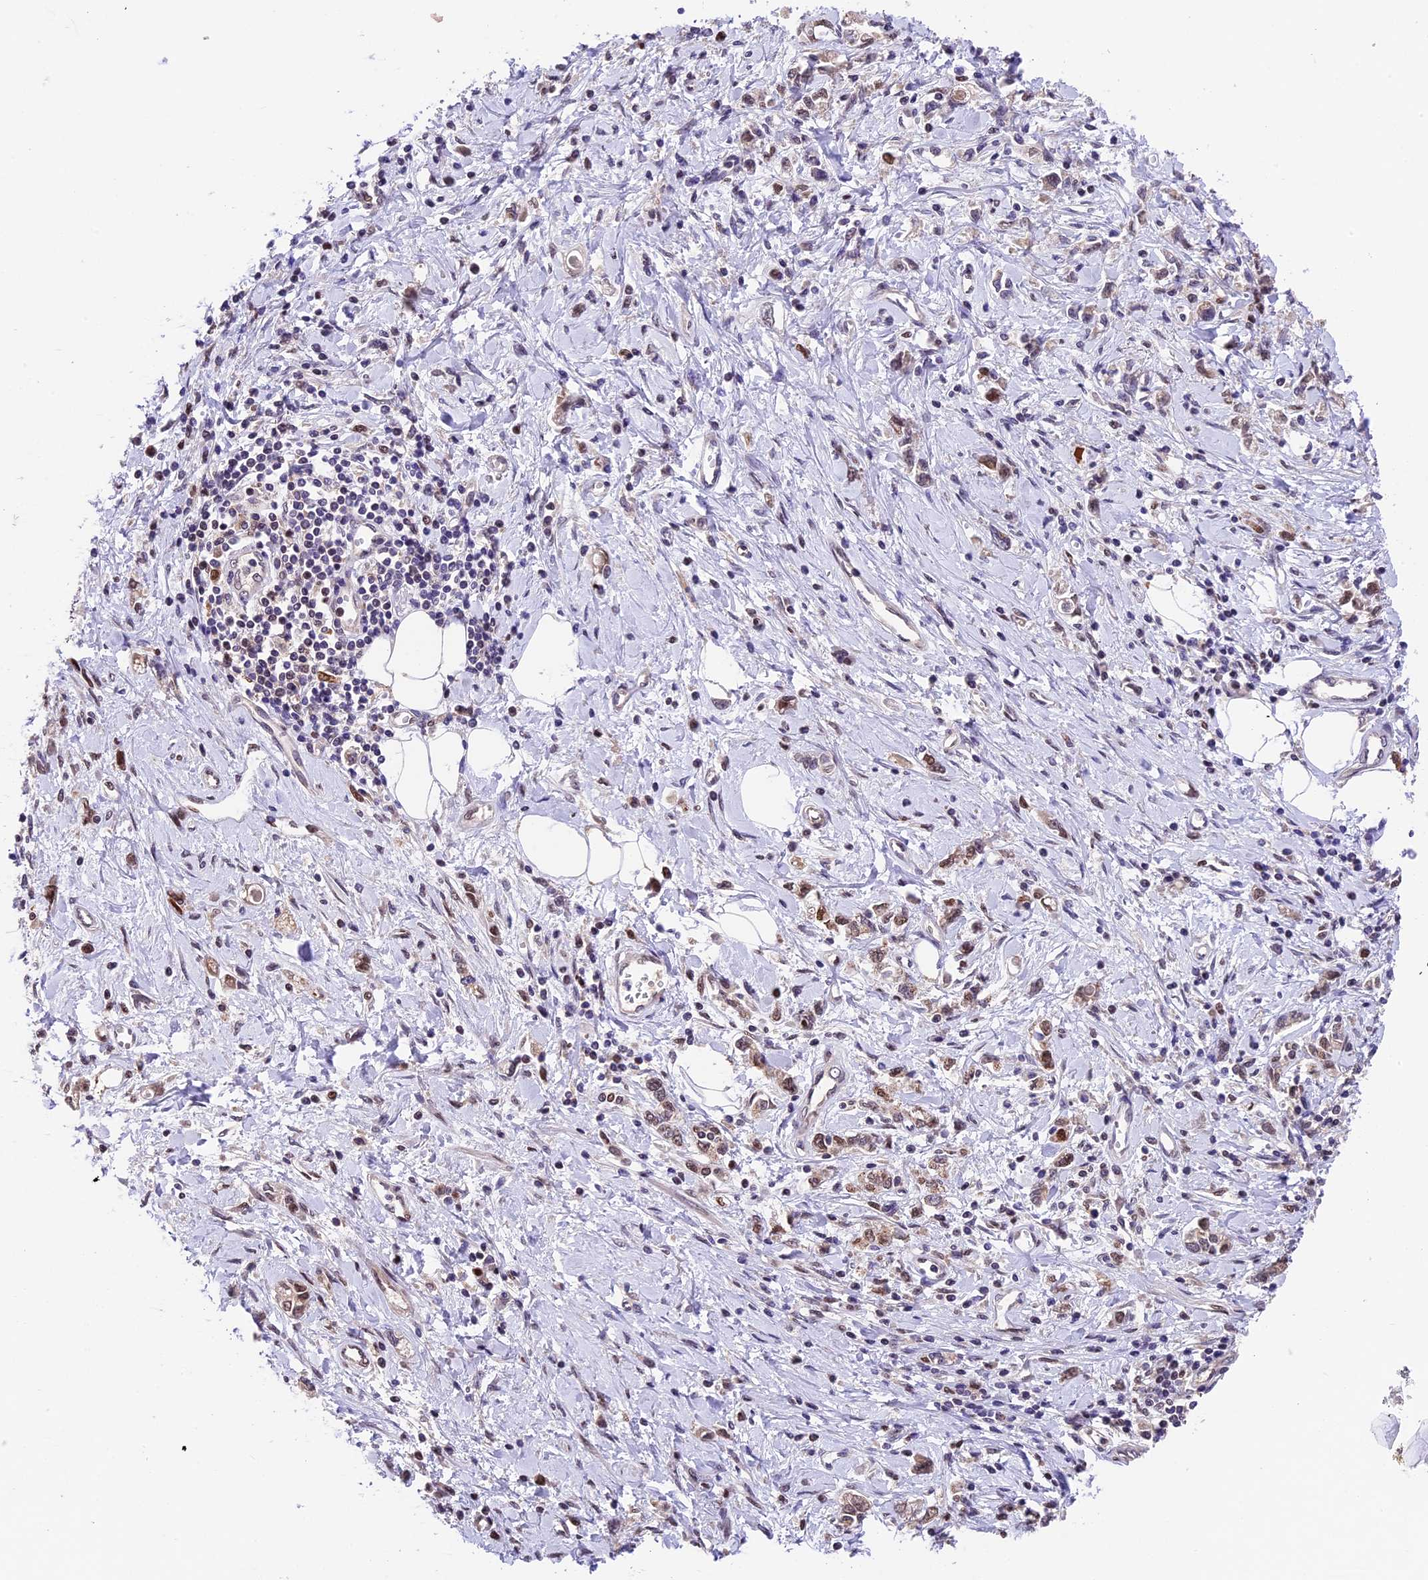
{"staining": {"intensity": "weak", "quantity": ">75%", "location": "nuclear"}, "tissue": "stomach cancer", "cell_type": "Tumor cells", "image_type": "cancer", "snomed": [{"axis": "morphology", "description": "Adenocarcinoma, NOS"}, {"axis": "topography", "description": "Stomach"}], "caption": "Protein staining of stomach adenocarcinoma tissue demonstrates weak nuclear staining in about >75% of tumor cells. The staining was performed using DAB (3,3'-diaminobenzidine), with brown indicating positive protein expression. Nuclei are stained blue with hematoxylin.", "gene": "CCSER1", "patient": {"sex": "female", "age": 76}}